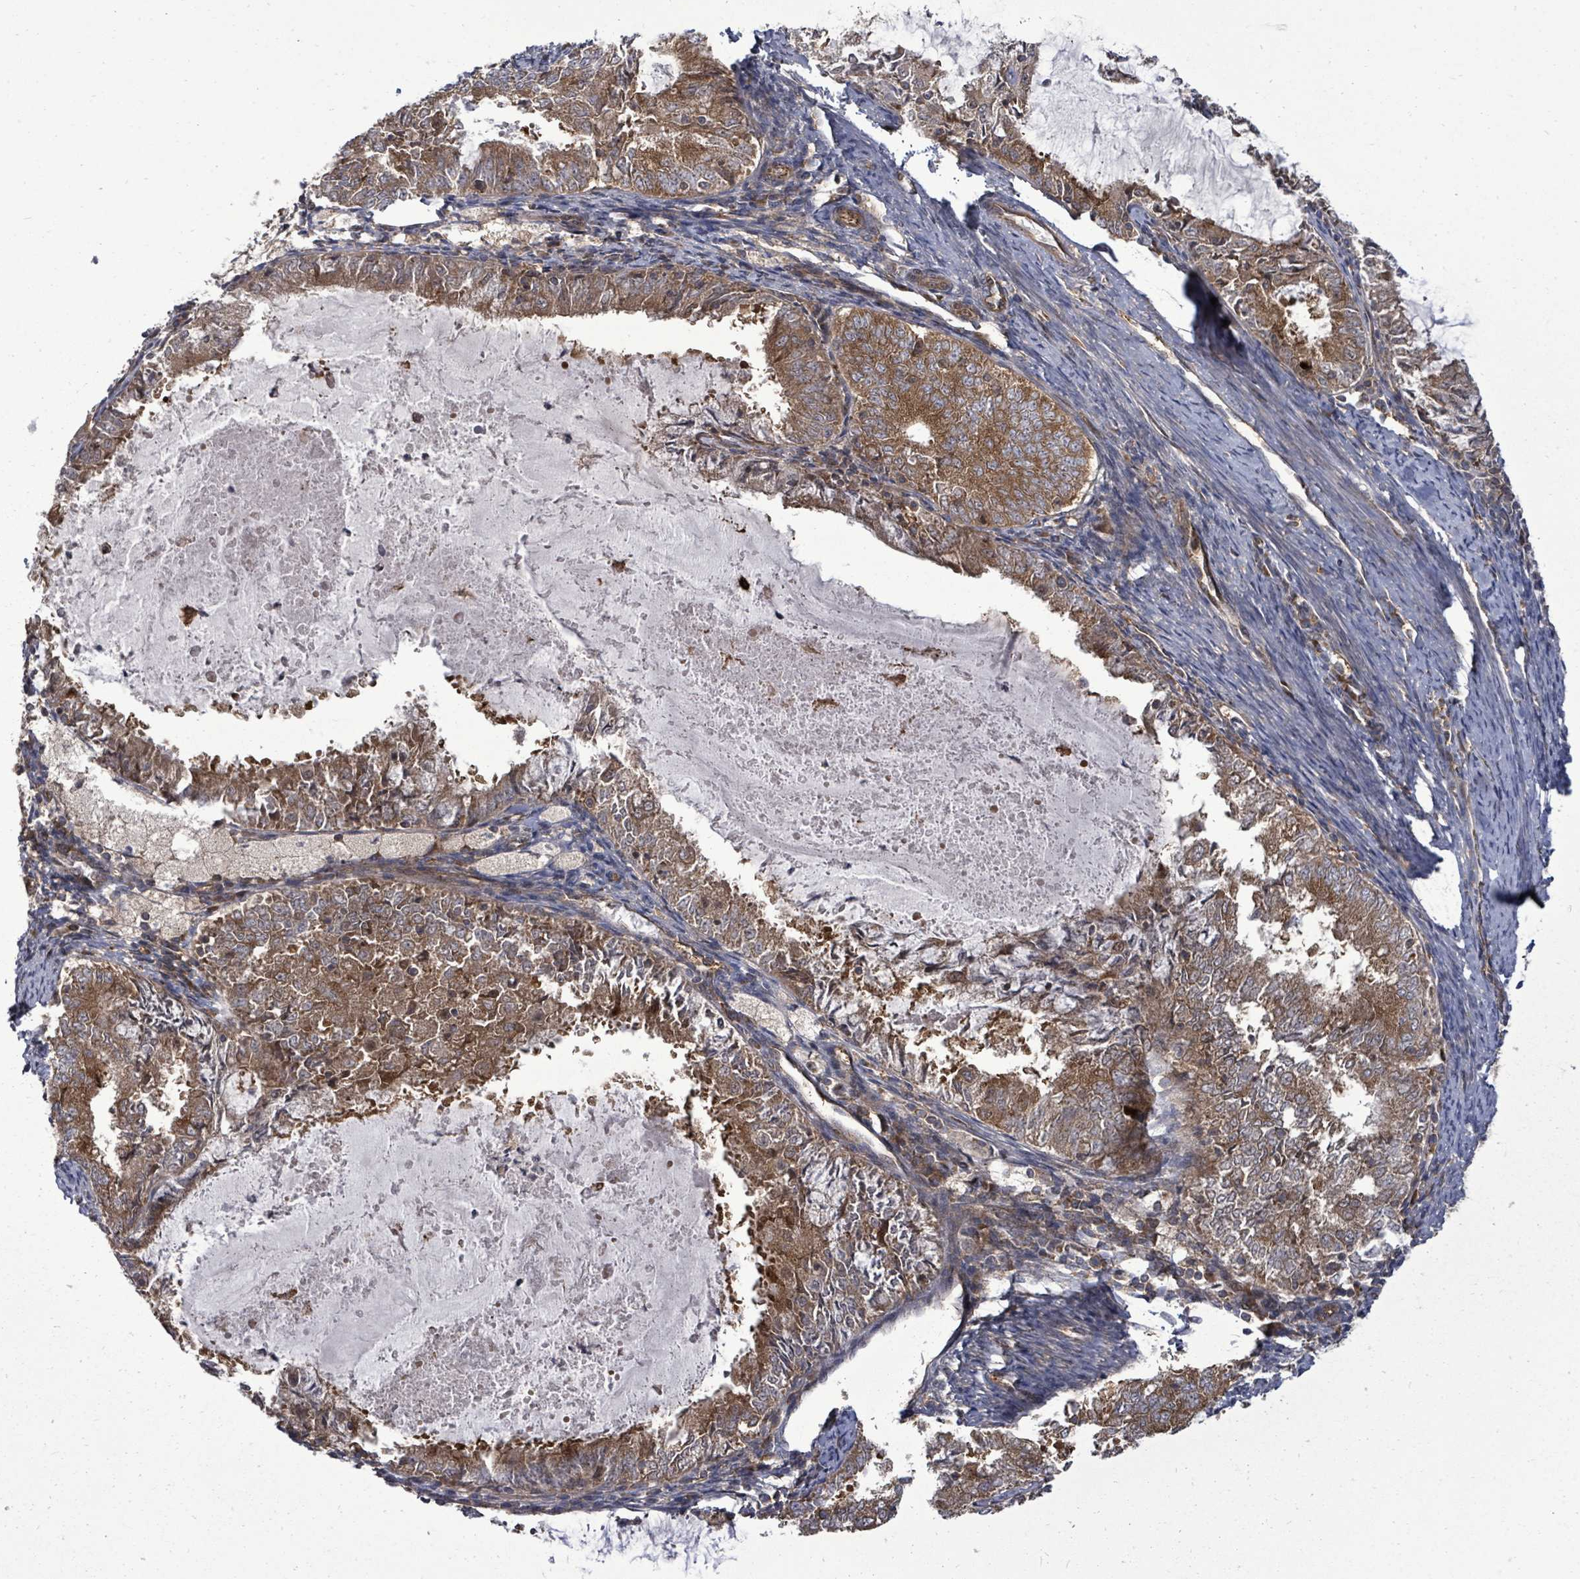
{"staining": {"intensity": "moderate", "quantity": ">75%", "location": "cytoplasmic/membranous"}, "tissue": "endometrial cancer", "cell_type": "Tumor cells", "image_type": "cancer", "snomed": [{"axis": "morphology", "description": "Adenocarcinoma, NOS"}, {"axis": "topography", "description": "Endometrium"}], "caption": "Protein expression by IHC reveals moderate cytoplasmic/membranous staining in approximately >75% of tumor cells in endometrial cancer.", "gene": "EIF3C", "patient": {"sex": "female", "age": 57}}